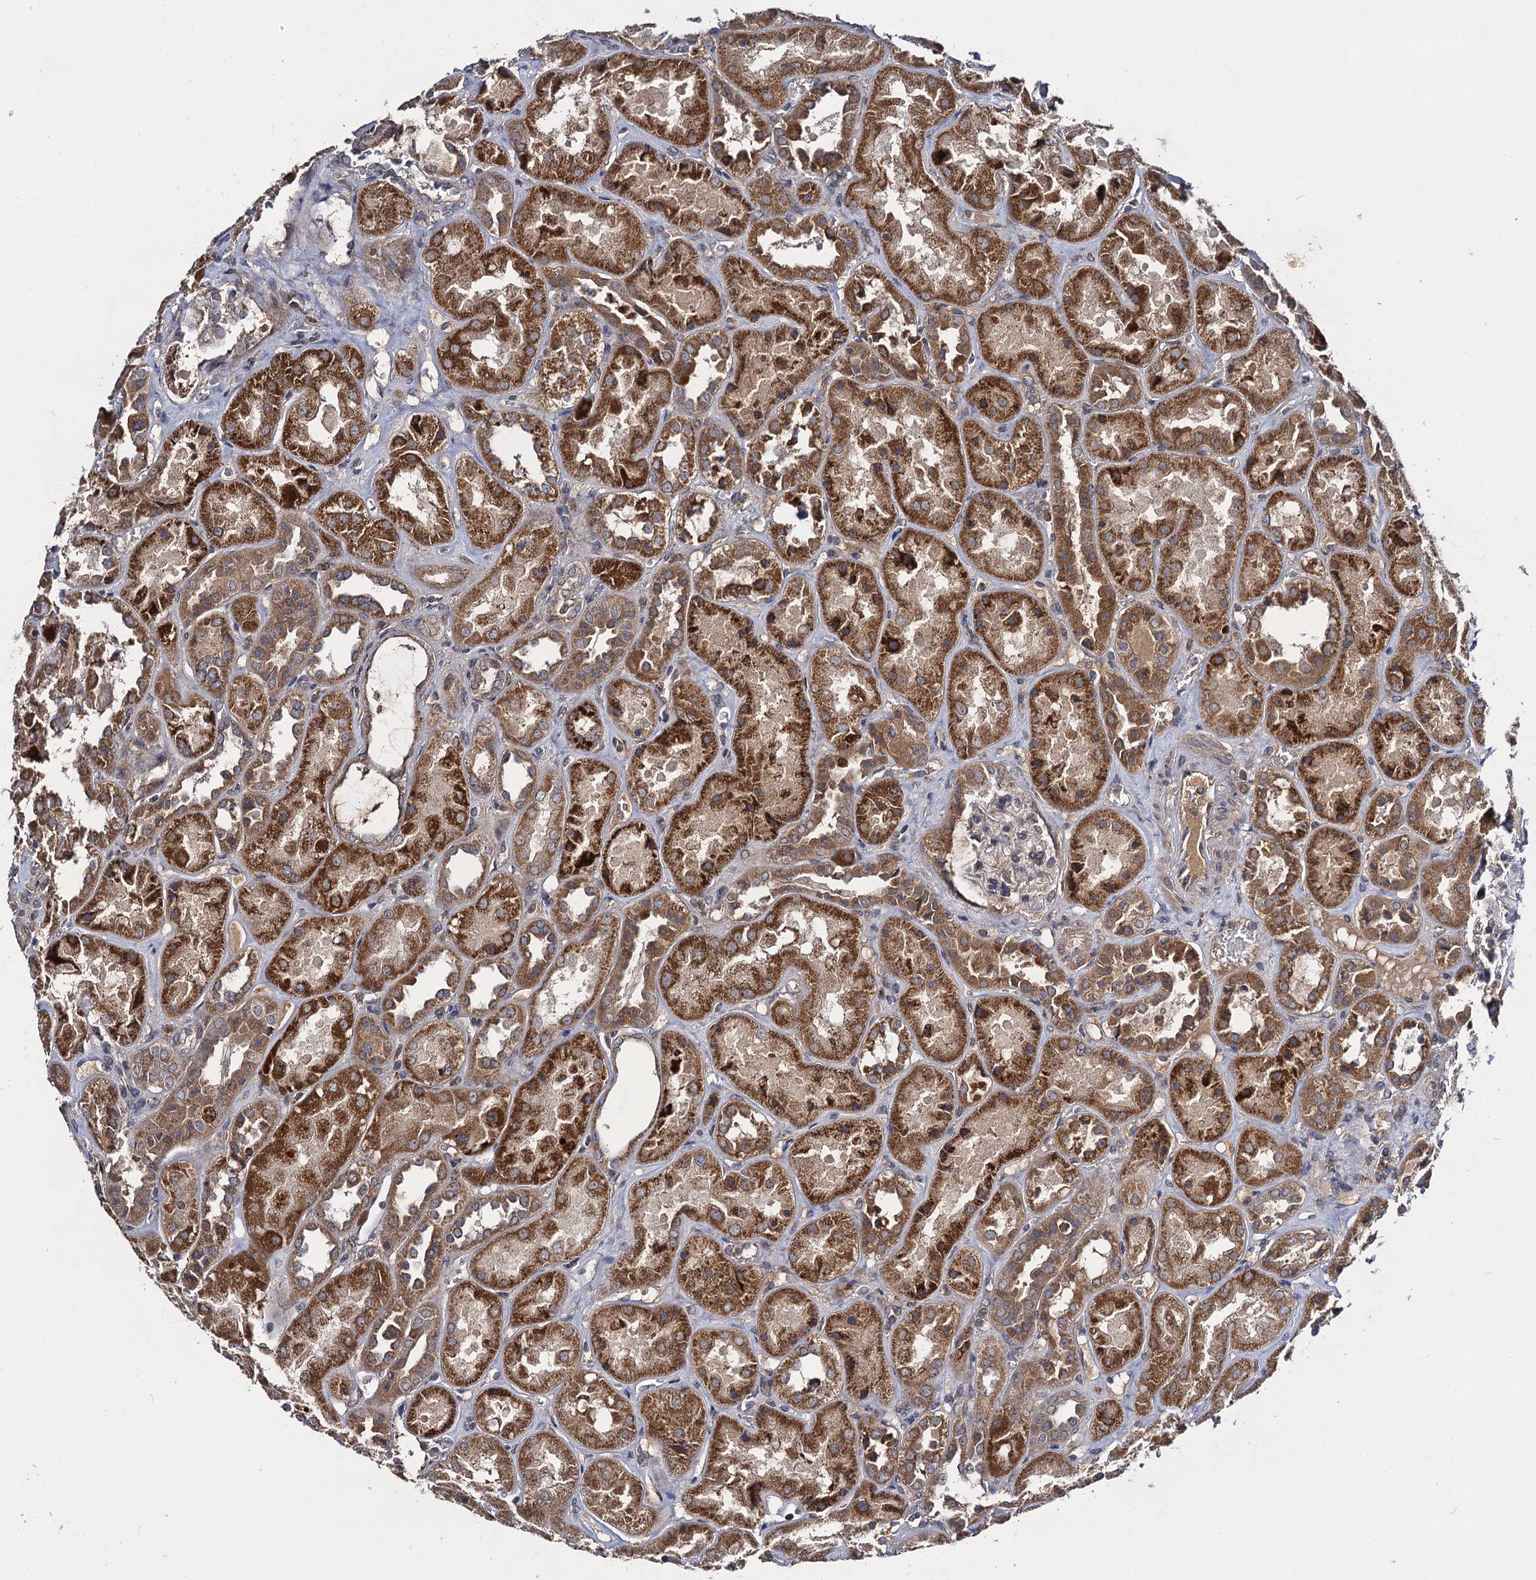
{"staining": {"intensity": "negative", "quantity": "none", "location": "none"}, "tissue": "kidney", "cell_type": "Cells in glomeruli", "image_type": "normal", "snomed": [{"axis": "morphology", "description": "Normal tissue, NOS"}, {"axis": "topography", "description": "Kidney"}], "caption": "Kidney was stained to show a protein in brown. There is no significant expression in cells in glomeruli. (Immunohistochemistry, brightfield microscopy, high magnification).", "gene": "VPS37D", "patient": {"sex": "male", "age": 70}}